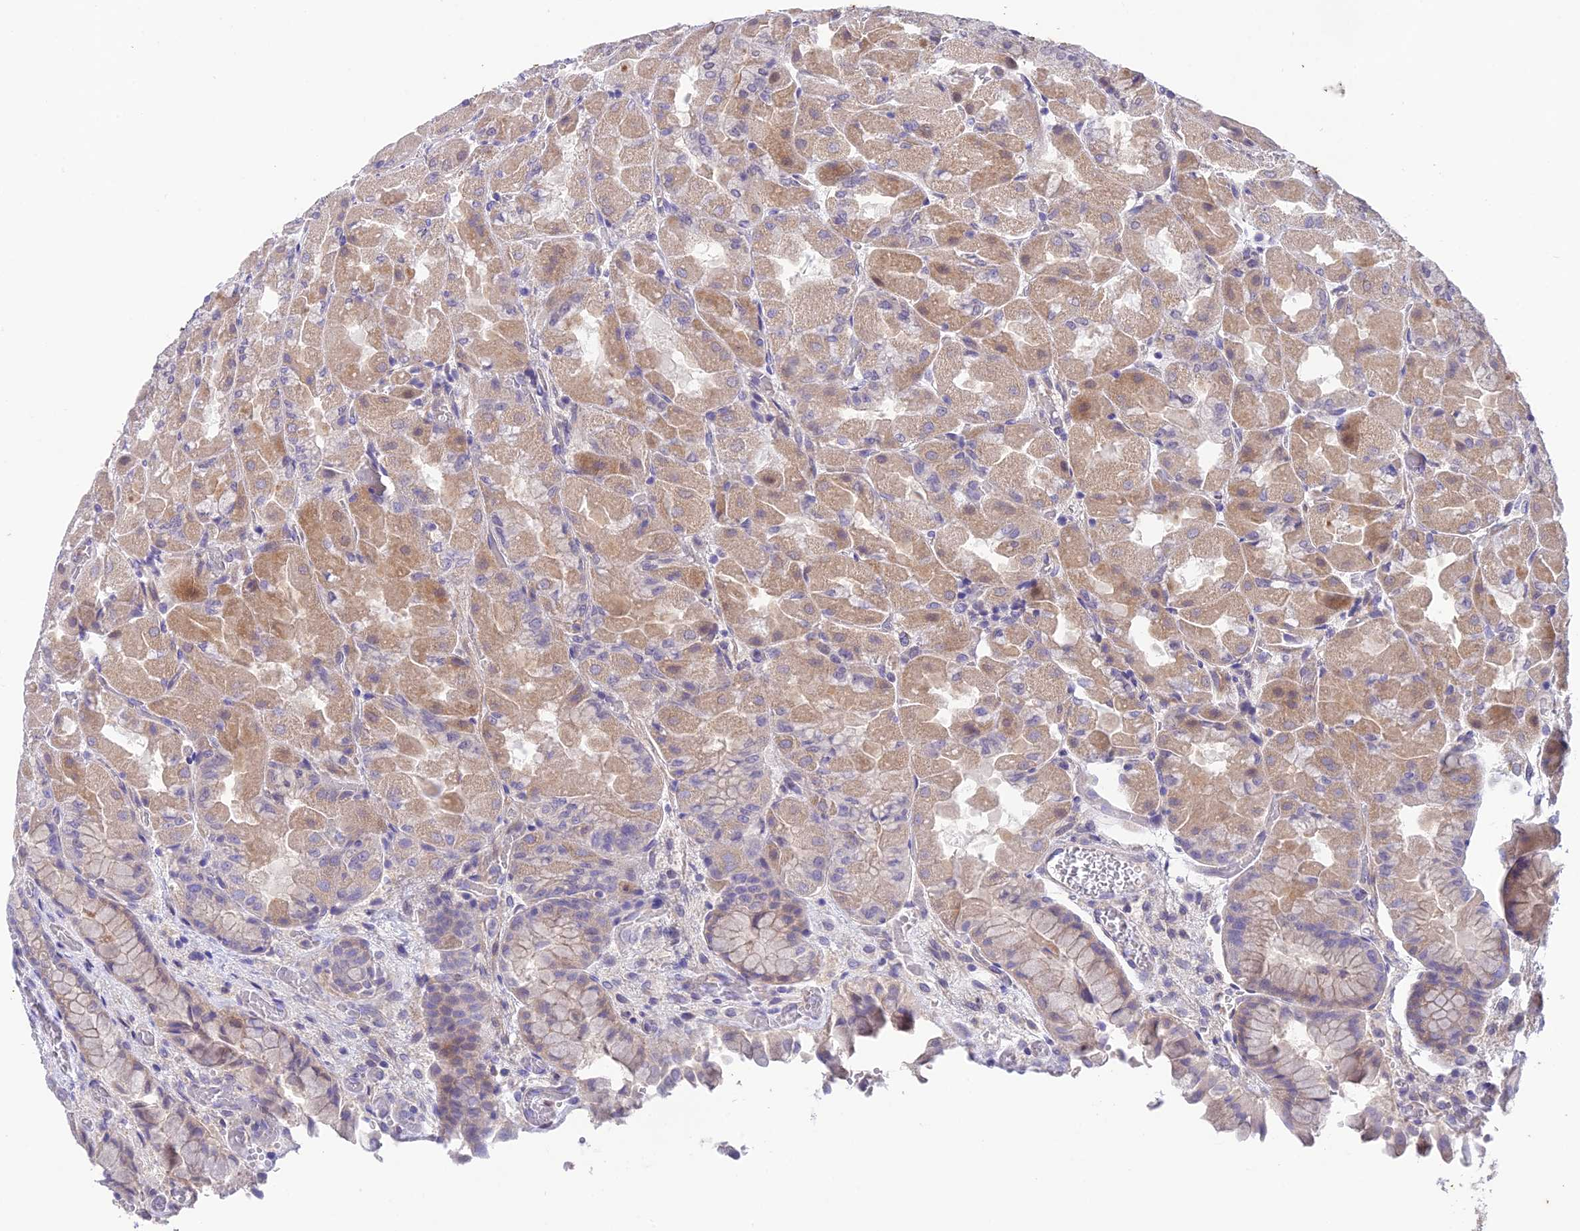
{"staining": {"intensity": "weak", "quantity": "<25%", "location": "cytoplasmic/membranous"}, "tissue": "stomach", "cell_type": "Glandular cells", "image_type": "normal", "snomed": [{"axis": "morphology", "description": "Normal tissue, NOS"}, {"axis": "topography", "description": "Stomach"}], "caption": "Immunohistochemical staining of unremarkable human stomach reveals no significant positivity in glandular cells.", "gene": "BMT2", "patient": {"sex": "female", "age": 61}}